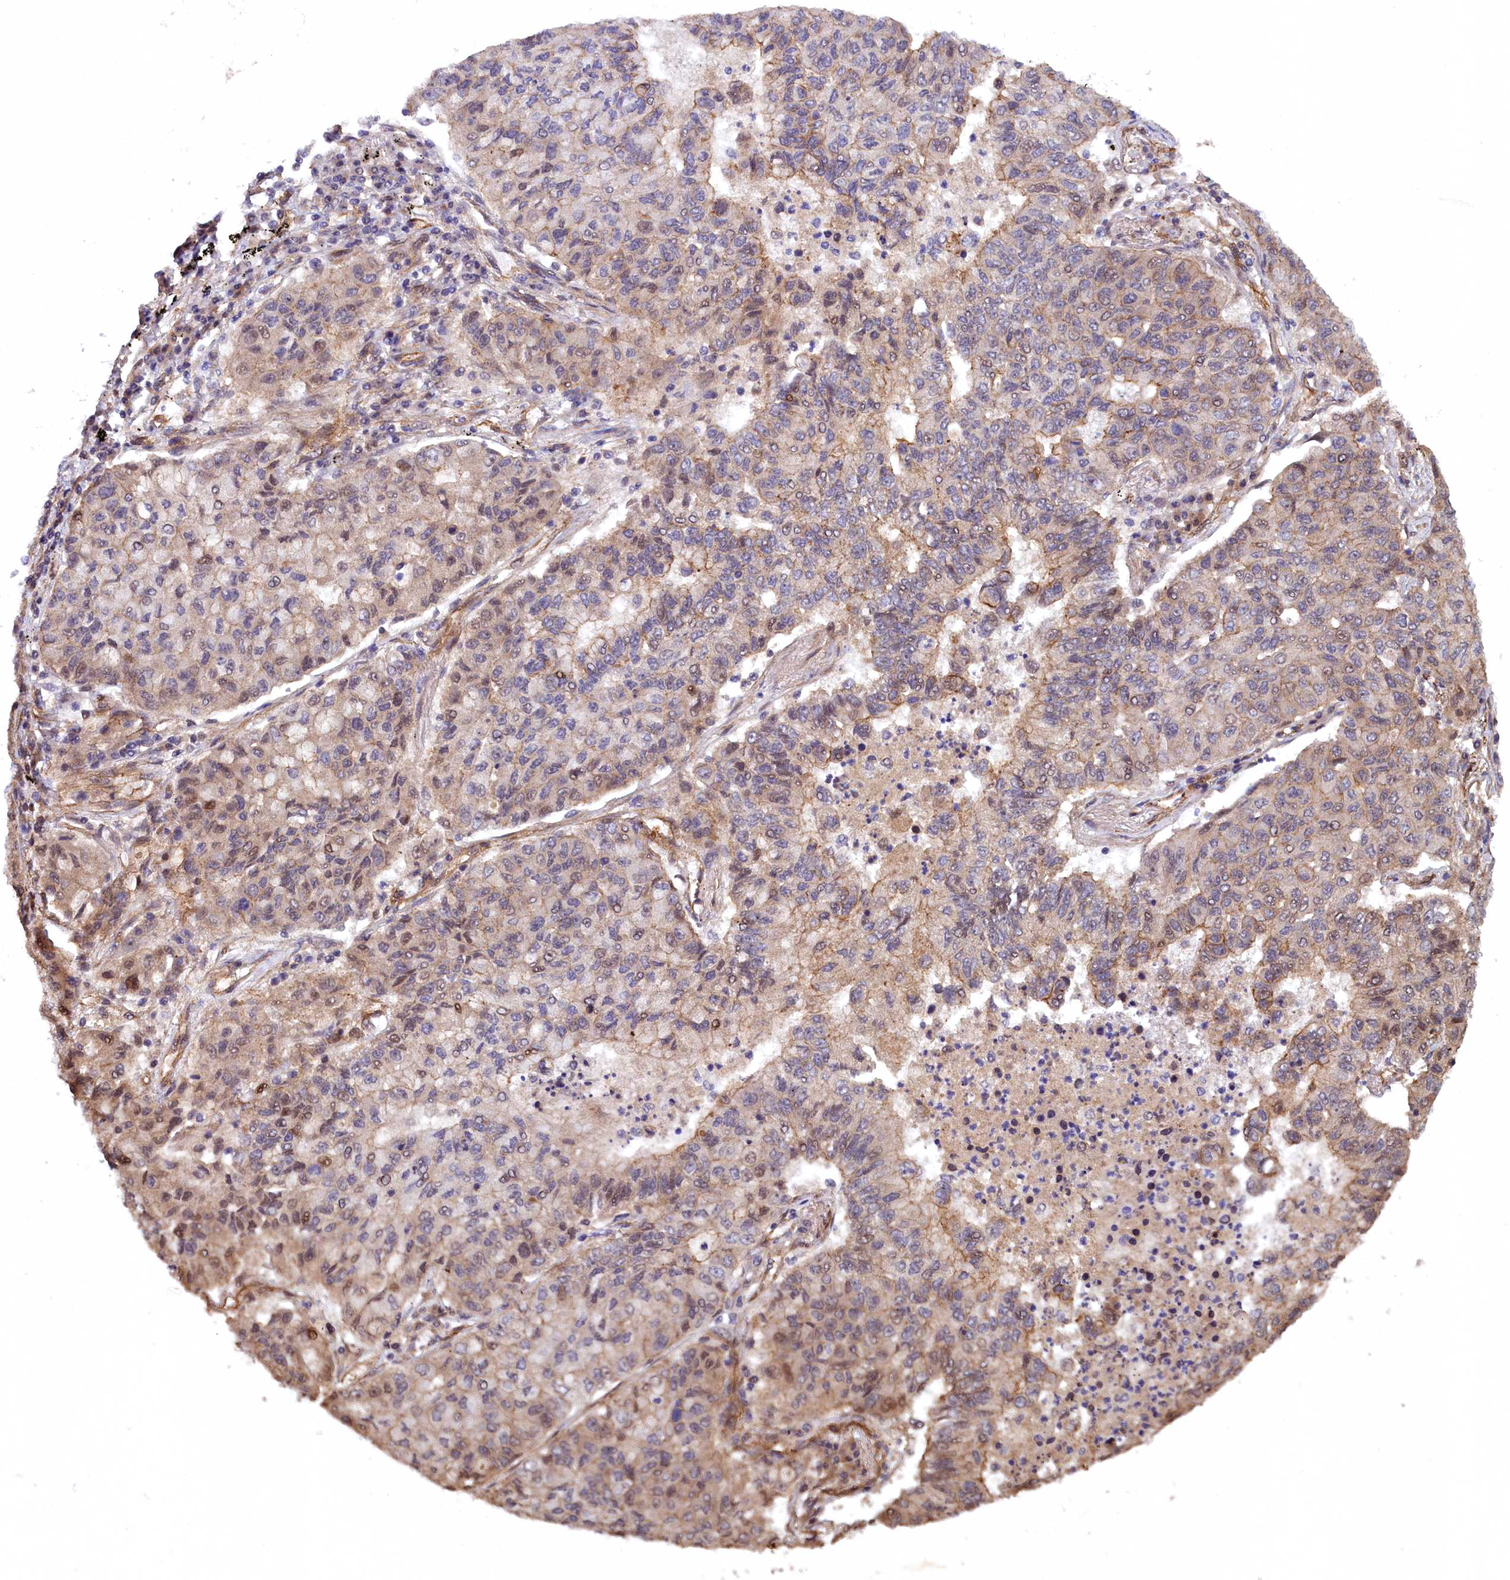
{"staining": {"intensity": "weak", "quantity": "25%-75%", "location": "cytoplasmic/membranous"}, "tissue": "lung cancer", "cell_type": "Tumor cells", "image_type": "cancer", "snomed": [{"axis": "morphology", "description": "Squamous cell carcinoma, NOS"}, {"axis": "topography", "description": "Lung"}], "caption": "Tumor cells exhibit weak cytoplasmic/membranous positivity in about 25%-75% of cells in lung cancer (squamous cell carcinoma).", "gene": "ARL14EP", "patient": {"sex": "male", "age": 74}}